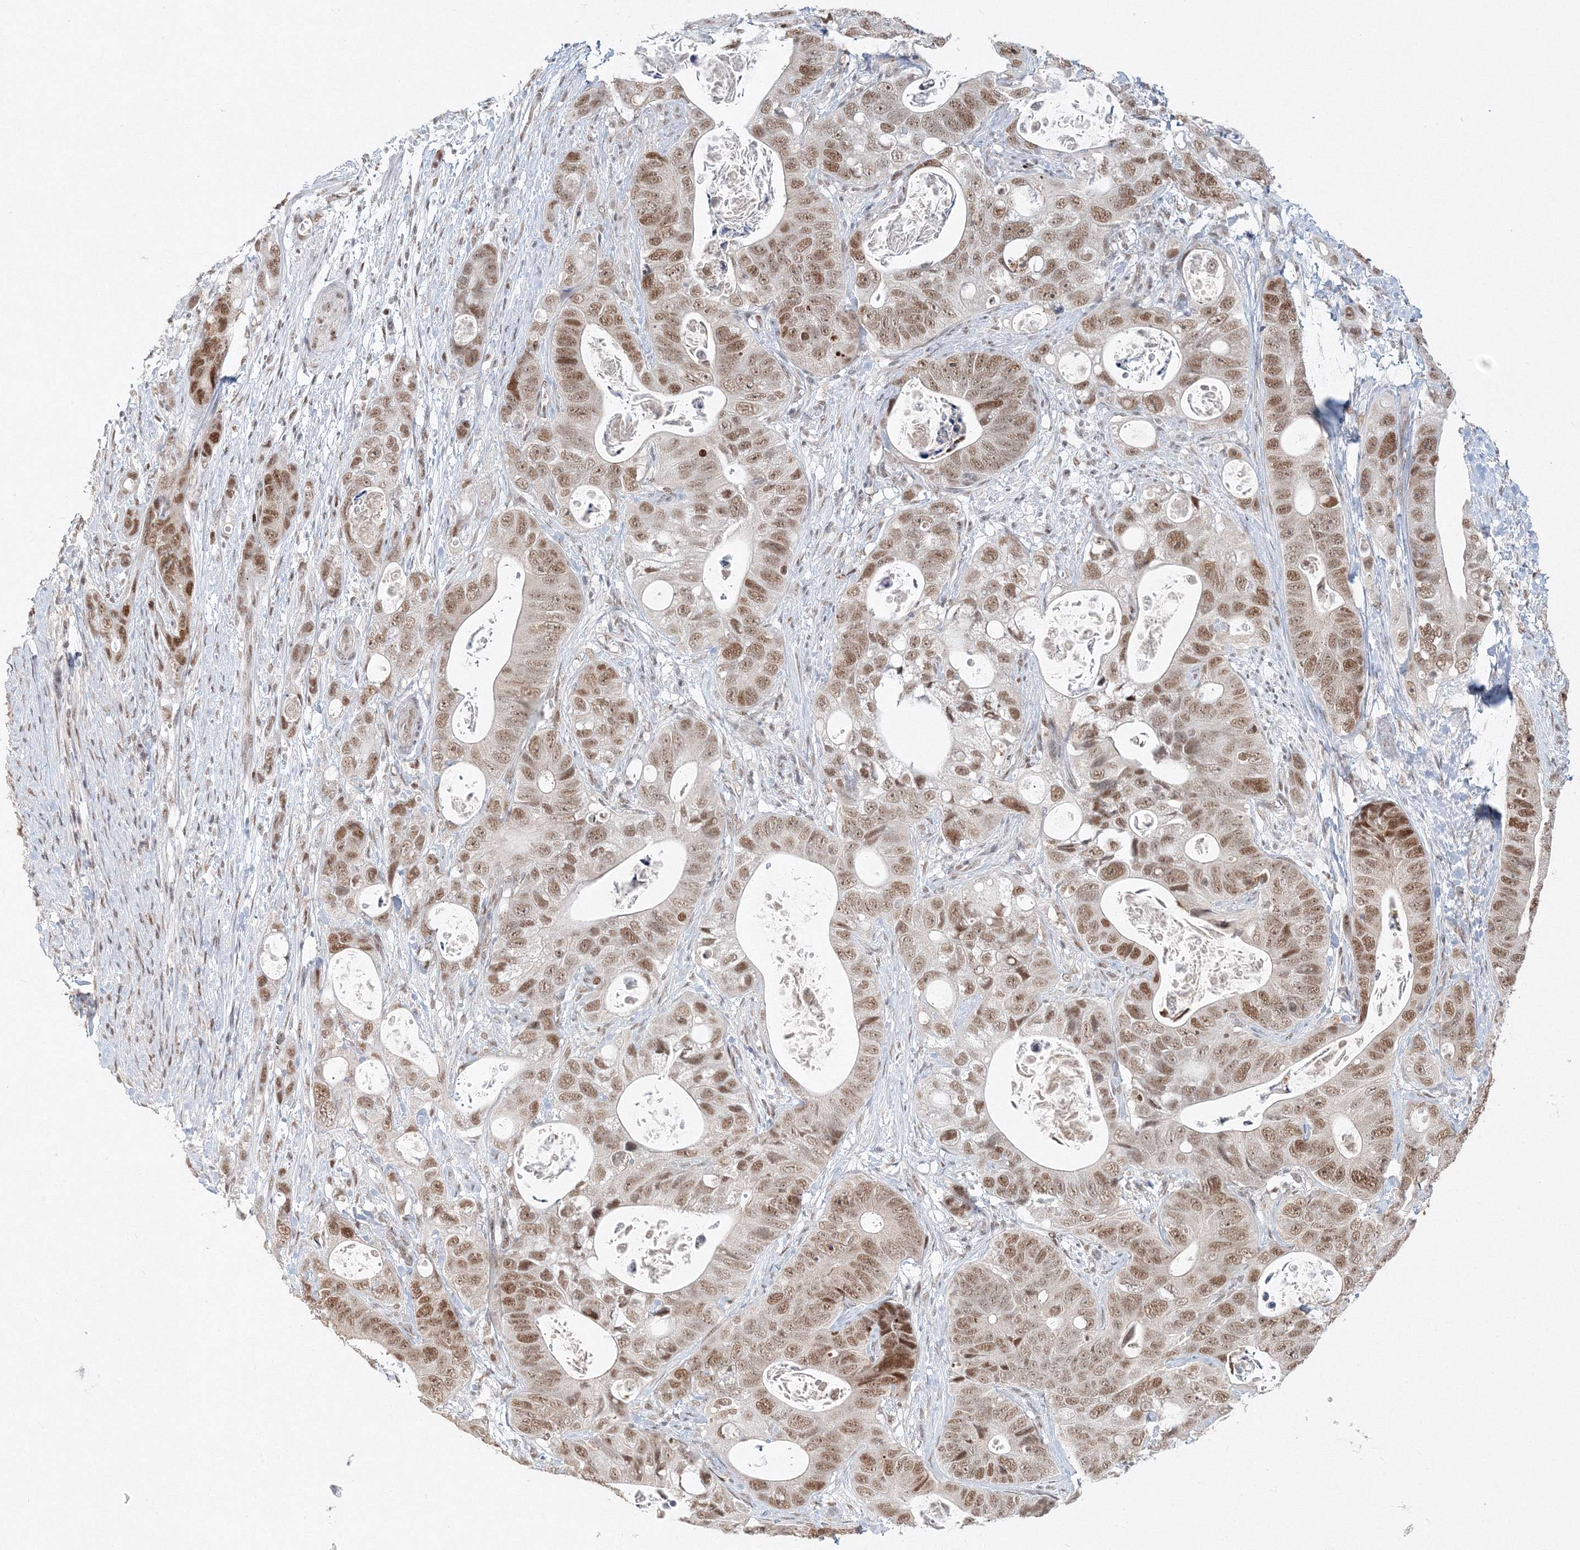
{"staining": {"intensity": "moderate", "quantity": ">75%", "location": "nuclear"}, "tissue": "stomach cancer", "cell_type": "Tumor cells", "image_type": "cancer", "snomed": [{"axis": "morphology", "description": "Adenocarcinoma, NOS"}, {"axis": "topography", "description": "Stomach"}], "caption": "The immunohistochemical stain highlights moderate nuclear positivity in tumor cells of stomach cancer tissue.", "gene": "IWS1", "patient": {"sex": "female", "age": 89}}